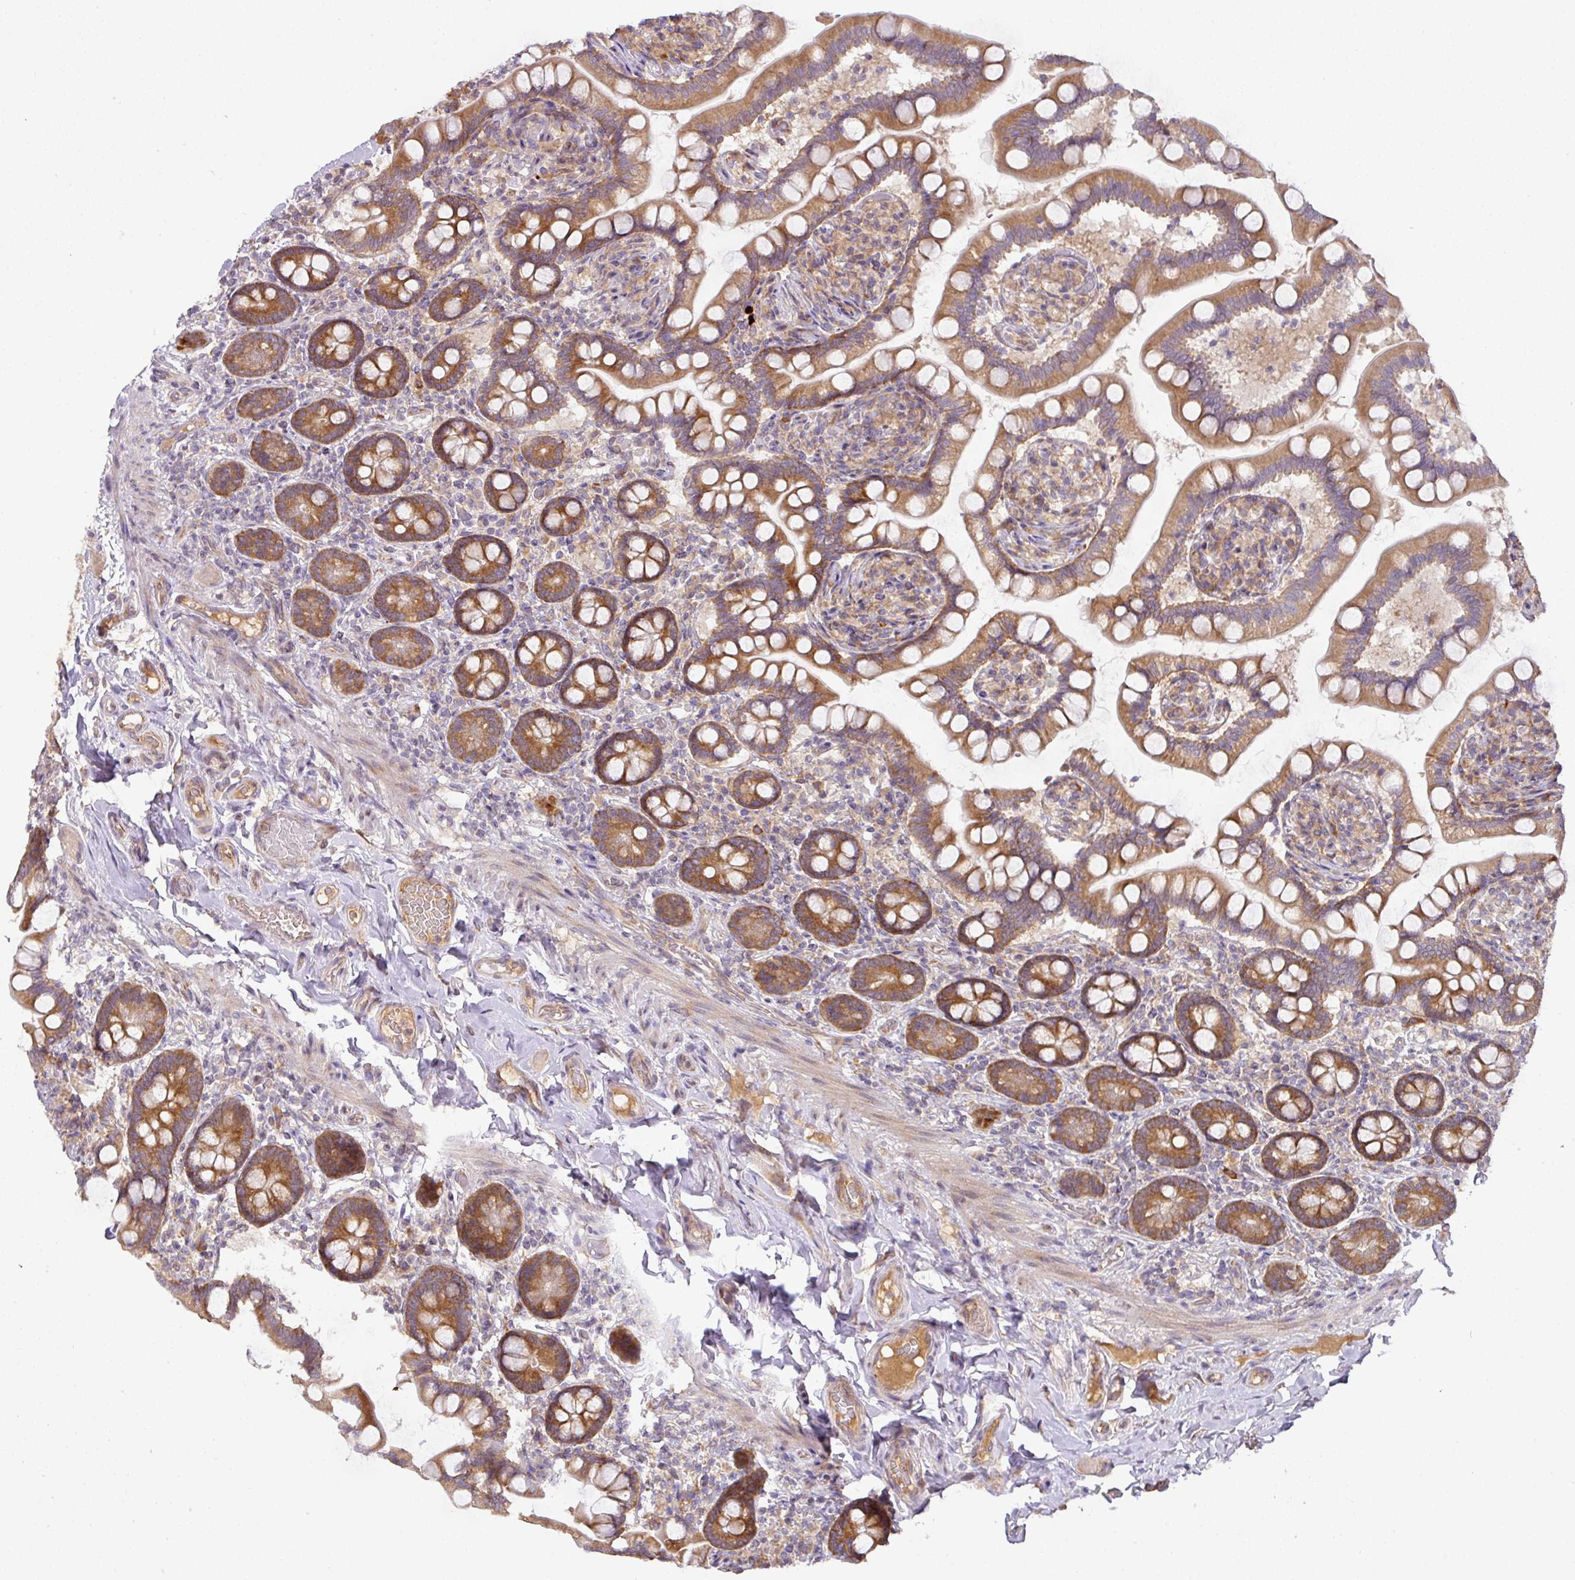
{"staining": {"intensity": "strong", "quantity": ">75%", "location": "cytoplasmic/membranous"}, "tissue": "small intestine", "cell_type": "Glandular cells", "image_type": "normal", "snomed": [{"axis": "morphology", "description": "Normal tissue, NOS"}, {"axis": "topography", "description": "Small intestine"}], "caption": "Glandular cells display strong cytoplasmic/membranous staining in approximately >75% of cells in unremarkable small intestine.", "gene": "GALP", "patient": {"sex": "female", "age": 64}}